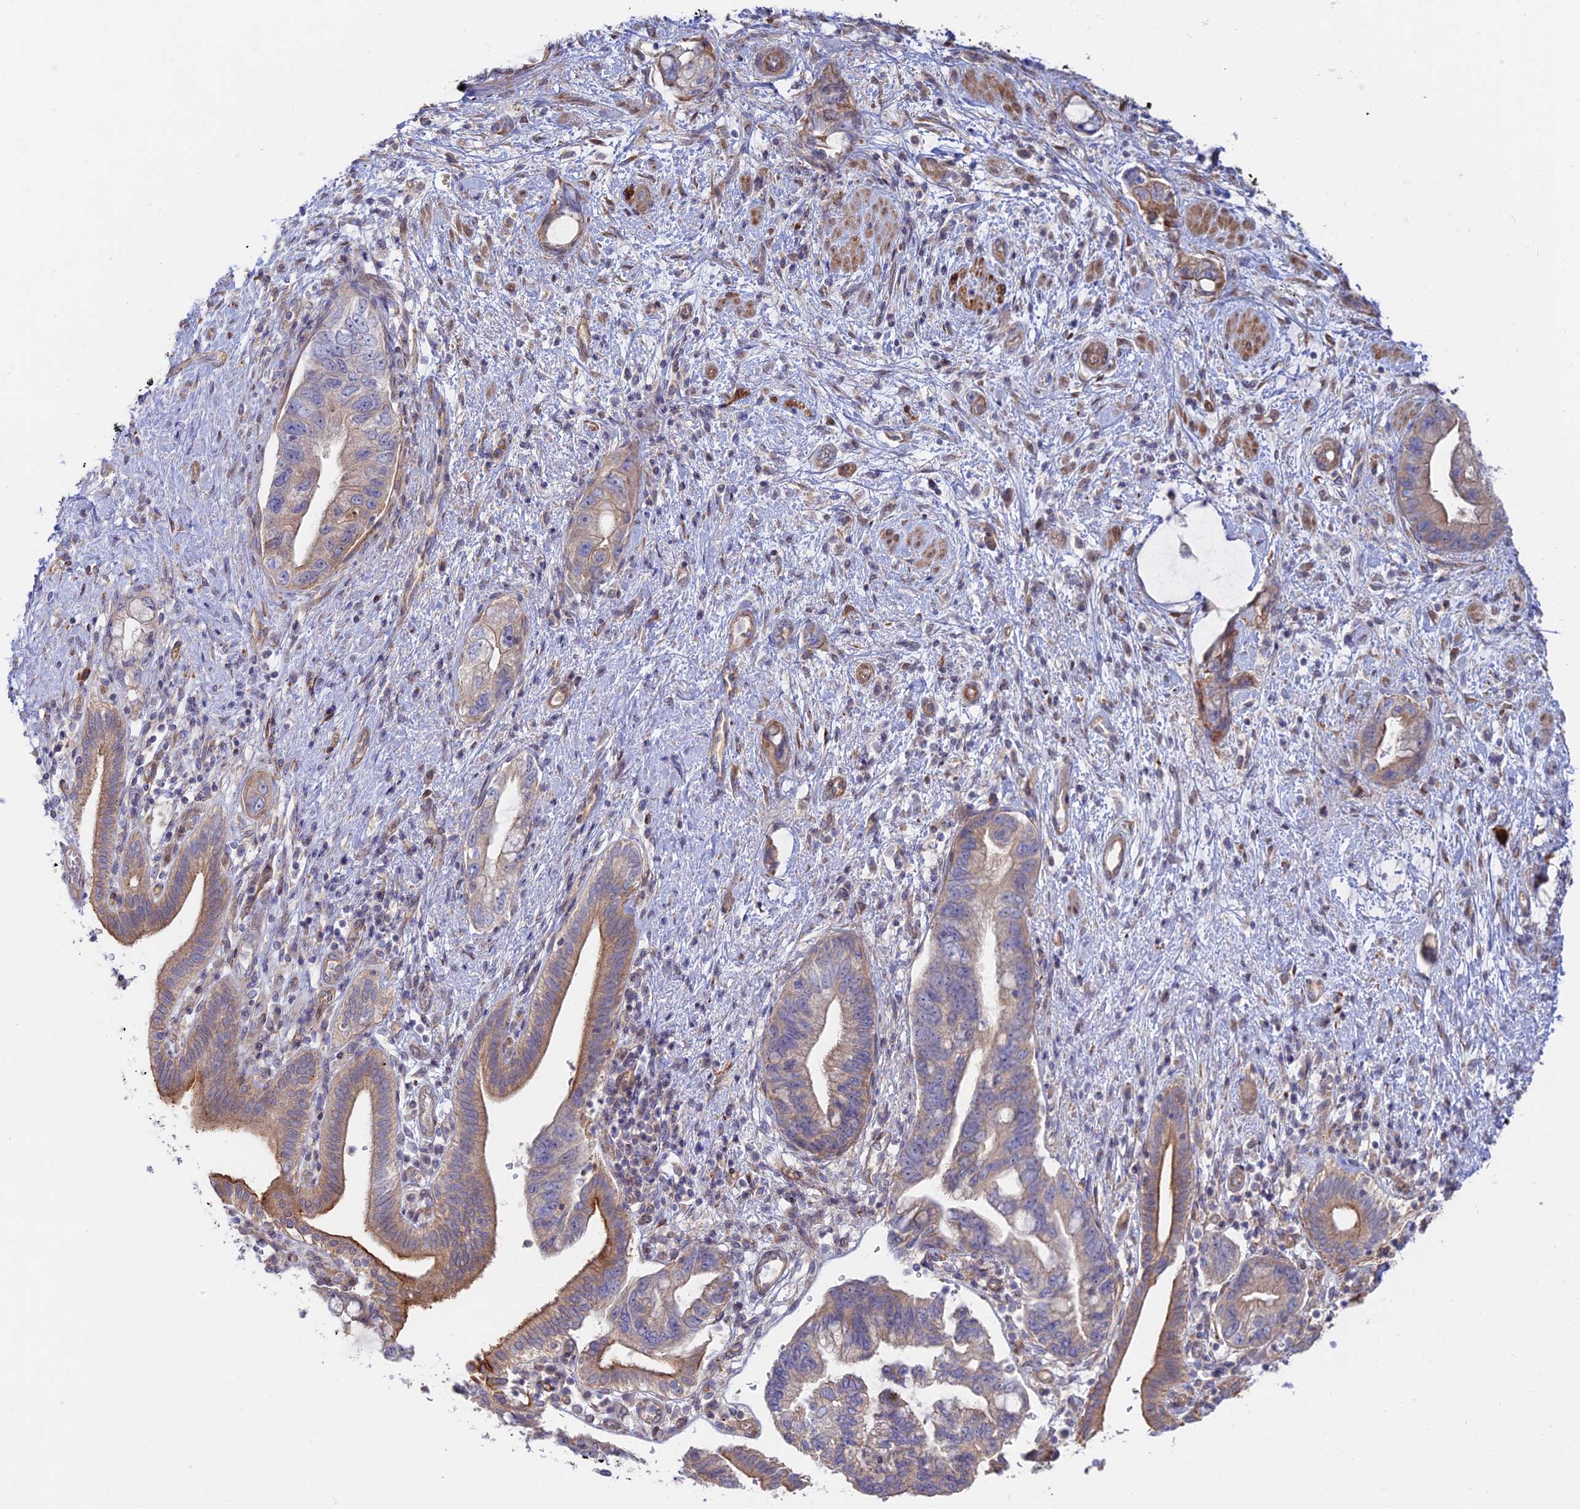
{"staining": {"intensity": "moderate", "quantity": "<25%", "location": "cytoplasmic/membranous"}, "tissue": "pancreatic cancer", "cell_type": "Tumor cells", "image_type": "cancer", "snomed": [{"axis": "morphology", "description": "Adenocarcinoma, NOS"}, {"axis": "topography", "description": "Pancreas"}], "caption": "An image of human adenocarcinoma (pancreatic) stained for a protein shows moderate cytoplasmic/membranous brown staining in tumor cells. The protein of interest is shown in brown color, while the nuclei are stained blue.", "gene": "KCNAB1", "patient": {"sex": "female", "age": 73}}